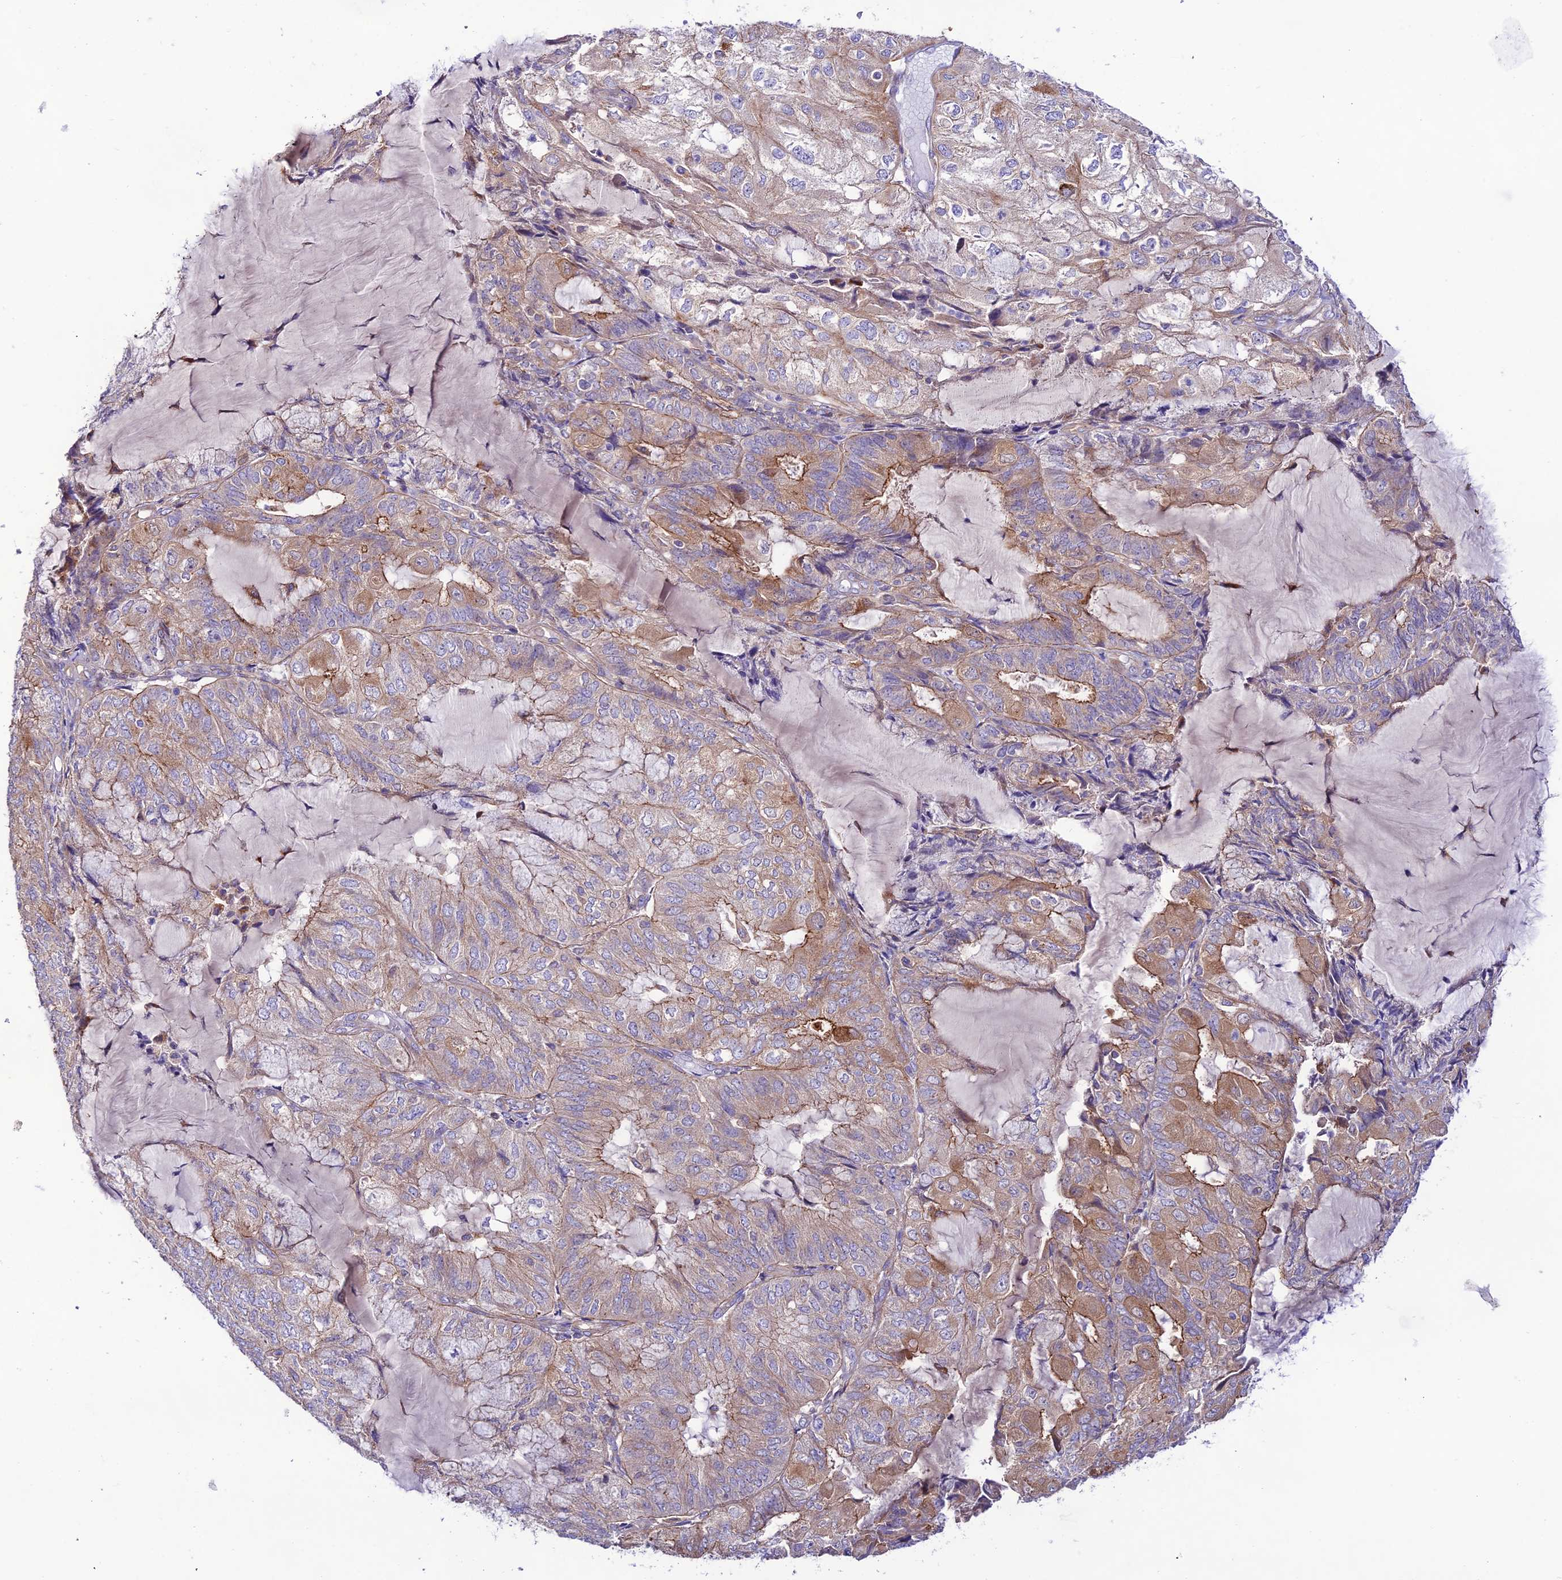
{"staining": {"intensity": "moderate", "quantity": "25%-75%", "location": "cytoplasmic/membranous"}, "tissue": "endometrial cancer", "cell_type": "Tumor cells", "image_type": "cancer", "snomed": [{"axis": "morphology", "description": "Adenocarcinoma, NOS"}, {"axis": "topography", "description": "Endometrium"}], "caption": "IHC histopathology image of endometrial adenocarcinoma stained for a protein (brown), which demonstrates medium levels of moderate cytoplasmic/membranous positivity in about 25%-75% of tumor cells.", "gene": "LACTB2", "patient": {"sex": "female", "age": 81}}